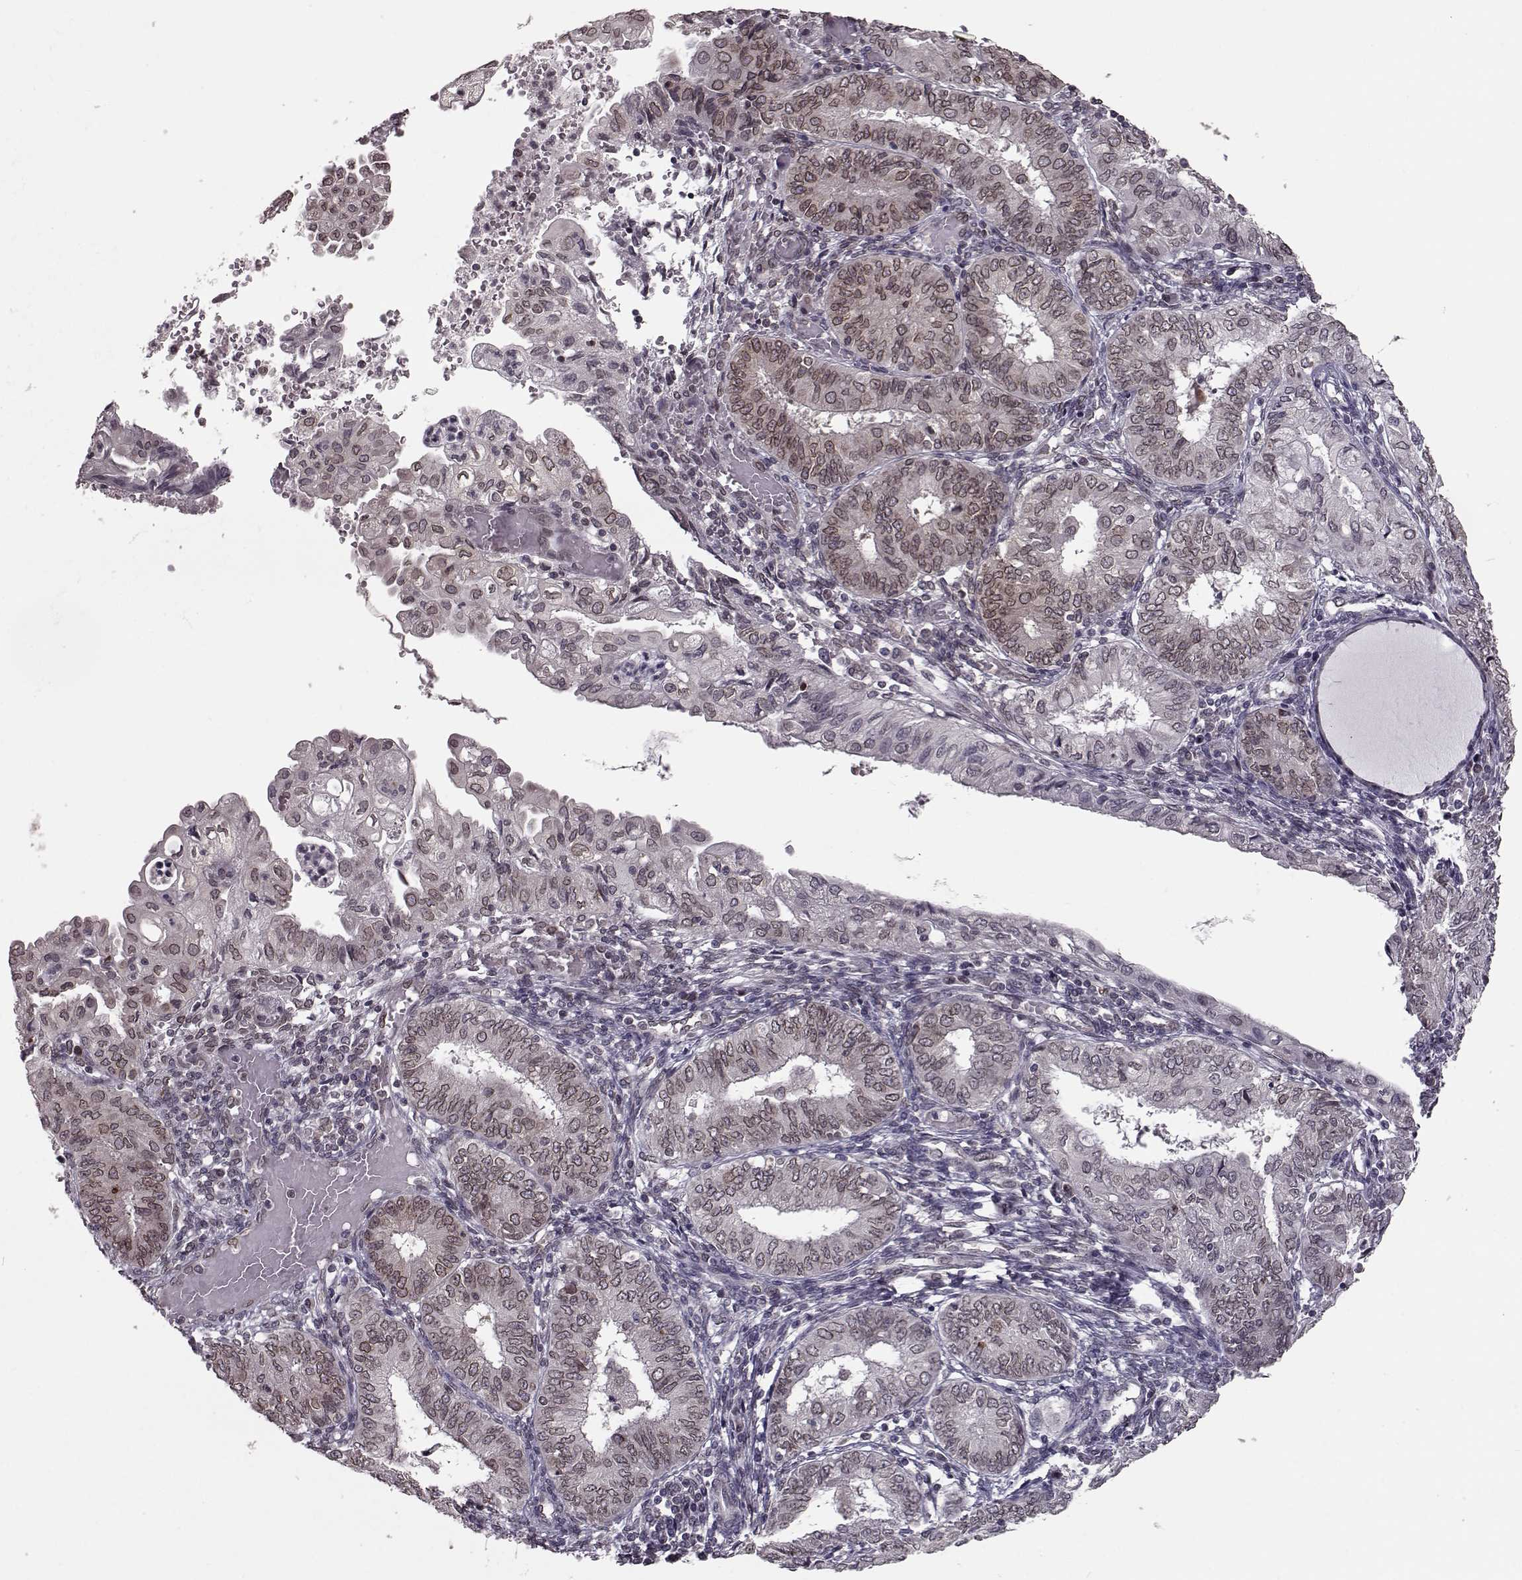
{"staining": {"intensity": "weak", "quantity": ">75%", "location": "cytoplasmic/membranous,nuclear"}, "tissue": "endometrial cancer", "cell_type": "Tumor cells", "image_type": "cancer", "snomed": [{"axis": "morphology", "description": "Adenocarcinoma, NOS"}, {"axis": "topography", "description": "Endometrium"}], "caption": "This image shows immunohistochemistry staining of endometrial adenocarcinoma, with low weak cytoplasmic/membranous and nuclear positivity in approximately >75% of tumor cells.", "gene": "NUP37", "patient": {"sex": "female", "age": 68}}